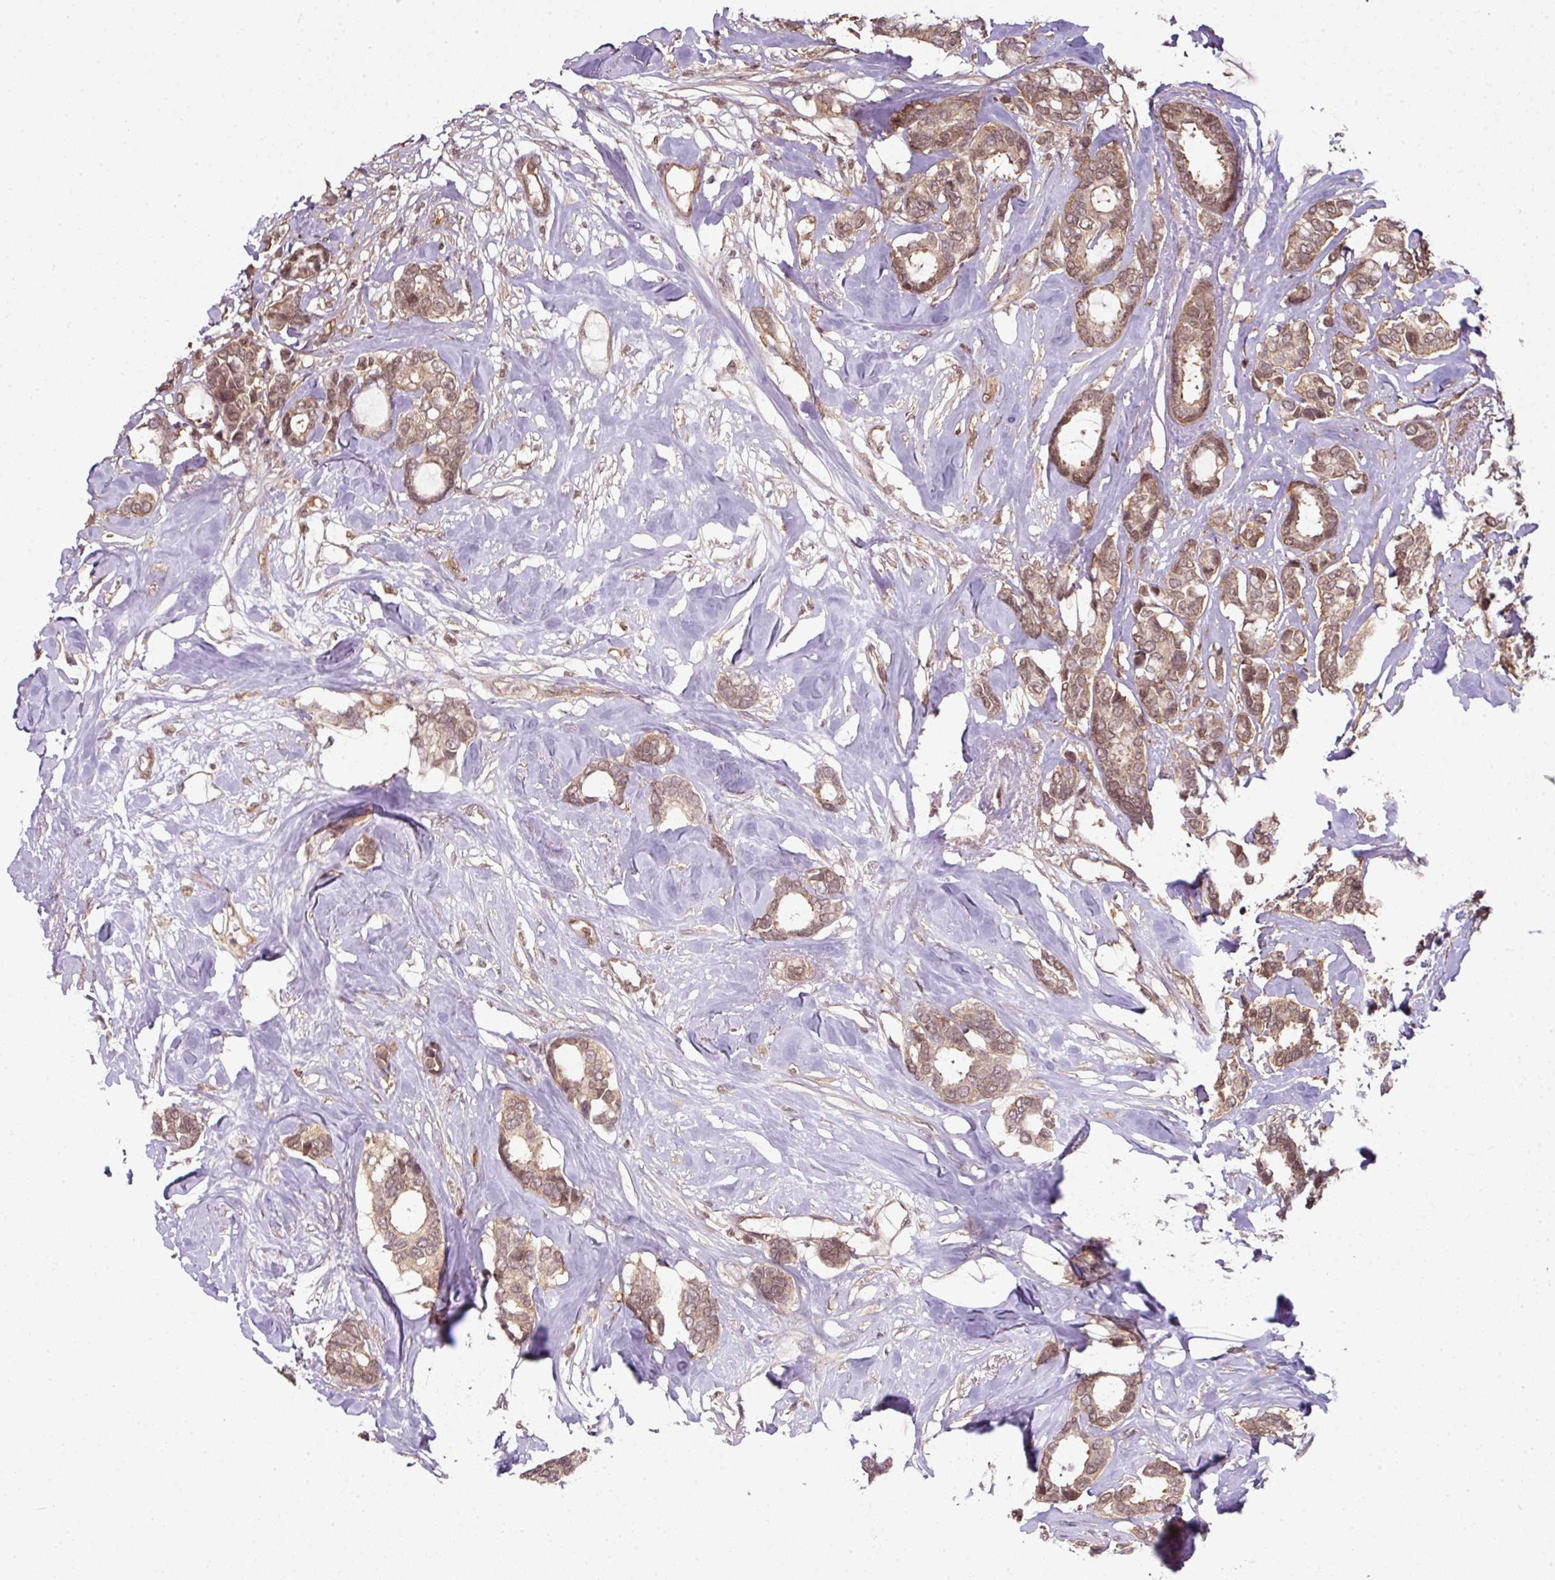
{"staining": {"intensity": "moderate", "quantity": ">75%", "location": "cytoplasmic/membranous,nuclear"}, "tissue": "breast cancer", "cell_type": "Tumor cells", "image_type": "cancer", "snomed": [{"axis": "morphology", "description": "Duct carcinoma"}, {"axis": "topography", "description": "Breast"}], "caption": "Tumor cells show medium levels of moderate cytoplasmic/membranous and nuclear staining in approximately >75% of cells in human breast cancer (intraductal carcinoma).", "gene": "ANKRD18A", "patient": {"sex": "female", "age": 87}}